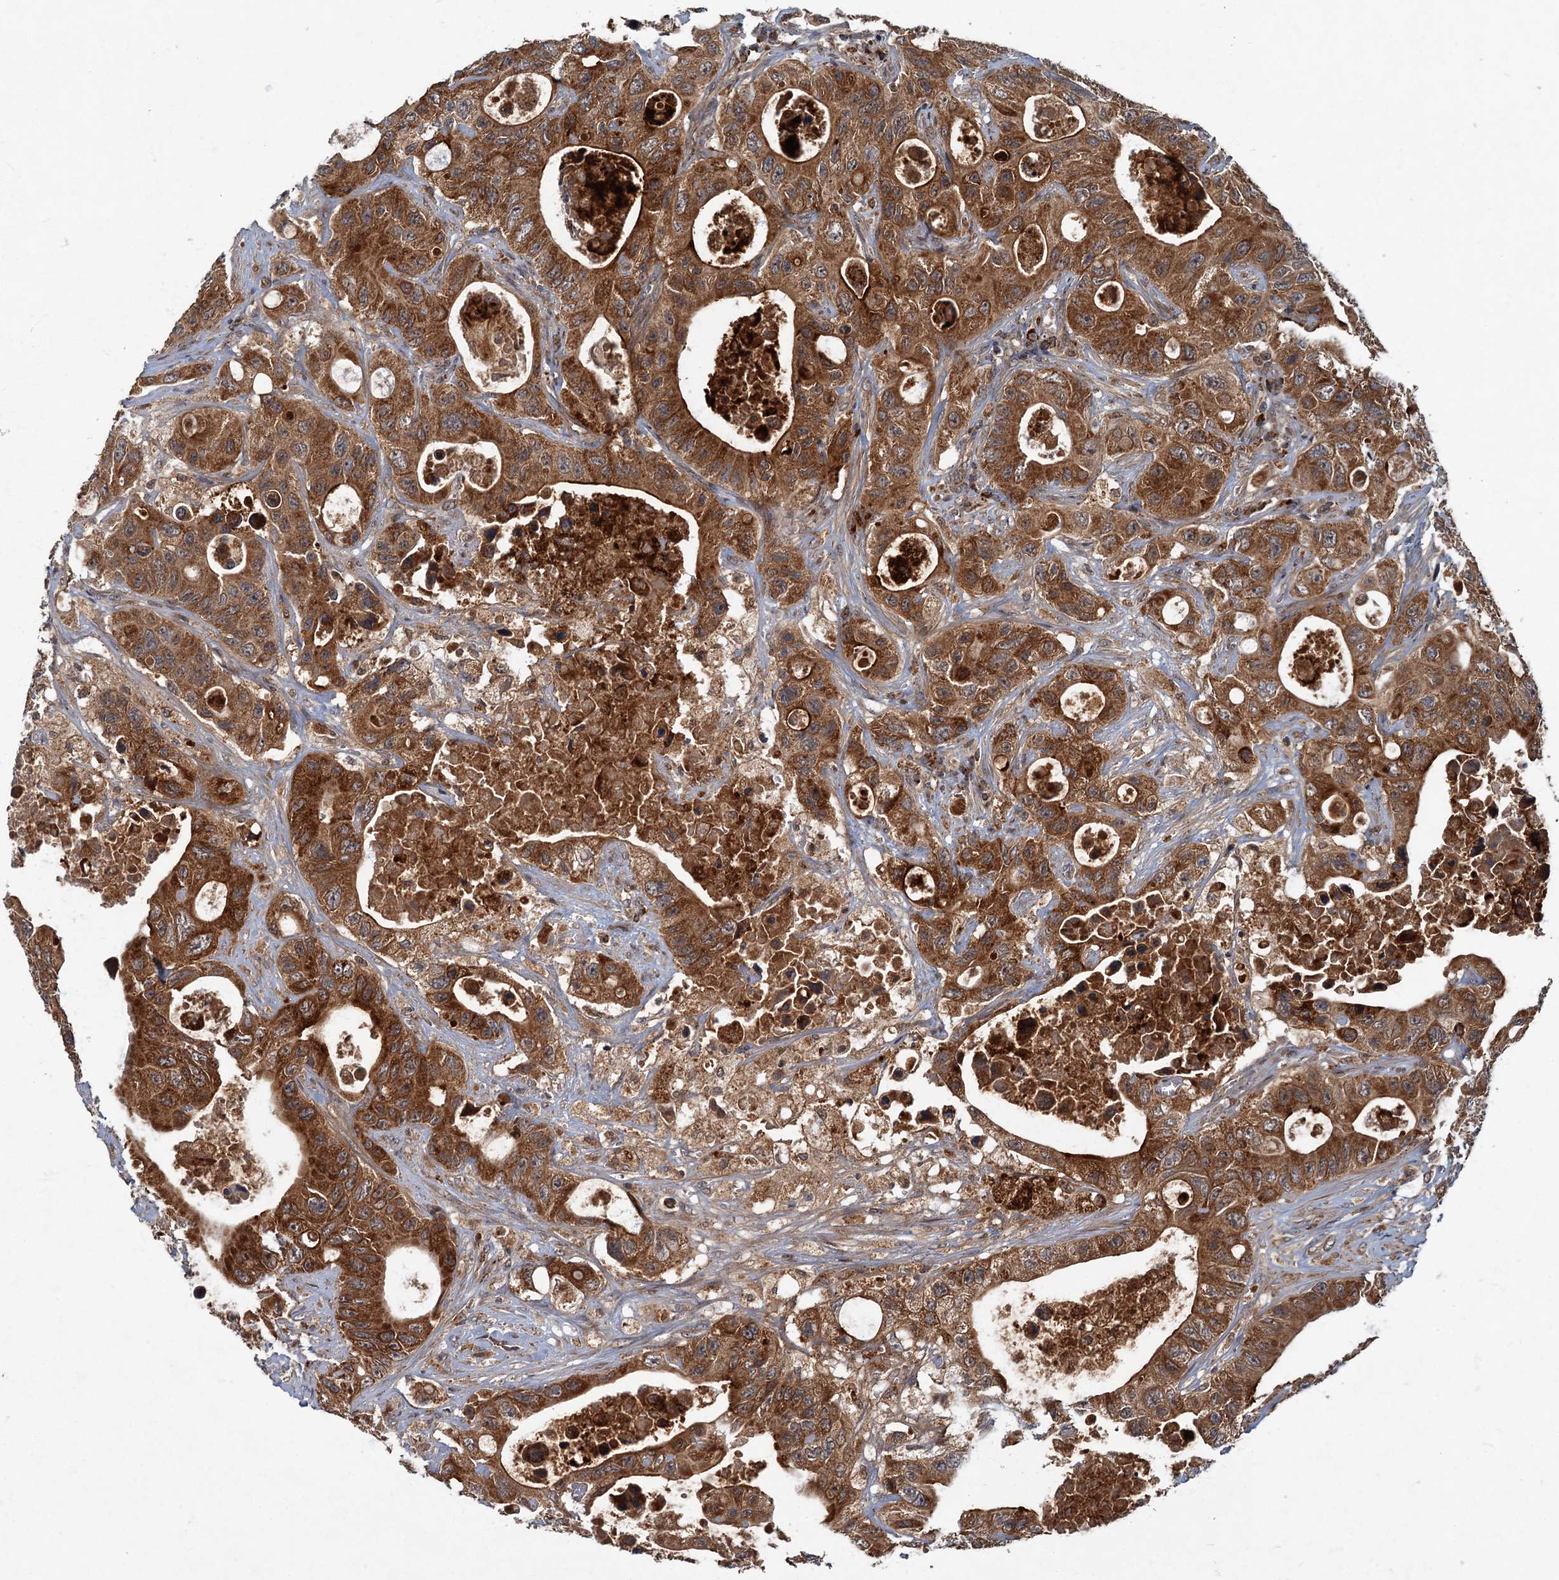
{"staining": {"intensity": "strong", "quantity": ">75%", "location": "cytoplasmic/membranous"}, "tissue": "colorectal cancer", "cell_type": "Tumor cells", "image_type": "cancer", "snomed": [{"axis": "morphology", "description": "Adenocarcinoma, NOS"}, {"axis": "topography", "description": "Colon"}], "caption": "Human colorectal adenocarcinoma stained for a protein (brown) reveals strong cytoplasmic/membranous positive positivity in about >75% of tumor cells.", "gene": "SLC11A2", "patient": {"sex": "female", "age": 46}}